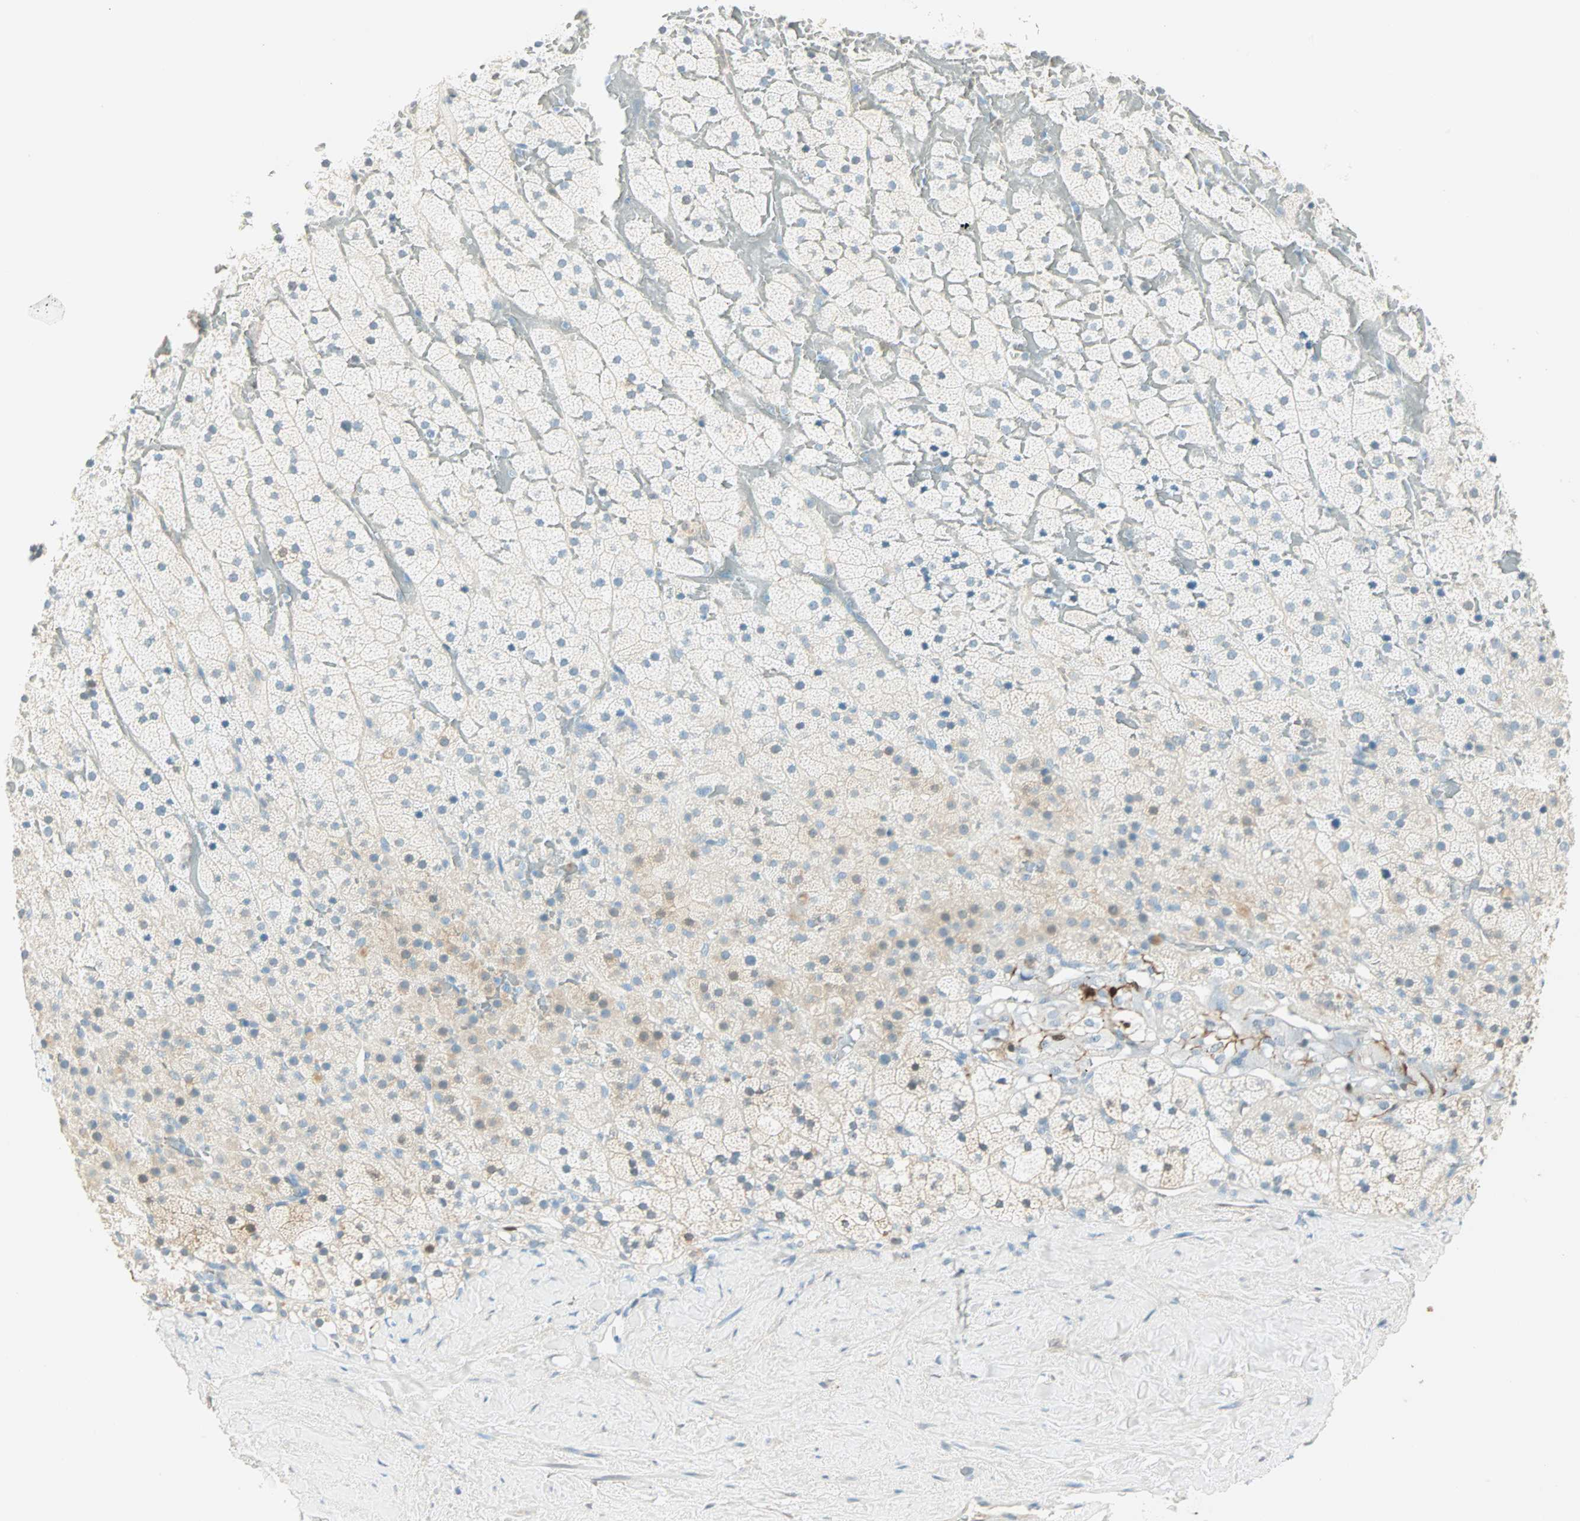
{"staining": {"intensity": "moderate", "quantity": "<25%", "location": "cytoplasmic/membranous"}, "tissue": "adrenal gland", "cell_type": "Glandular cells", "image_type": "normal", "snomed": [{"axis": "morphology", "description": "Normal tissue, NOS"}, {"axis": "topography", "description": "Adrenal gland"}], "caption": "A brown stain shows moderate cytoplasmic/membranous staining of a protein in glandular cells of unremarkable adrenal gland. The staining is performed using DAB brown chromogen to label protein expression. The nuclei are counter-stained blue using hematoxylin.", "gene": "S100A1", "patient": {"sex": "male", "age": 35}}